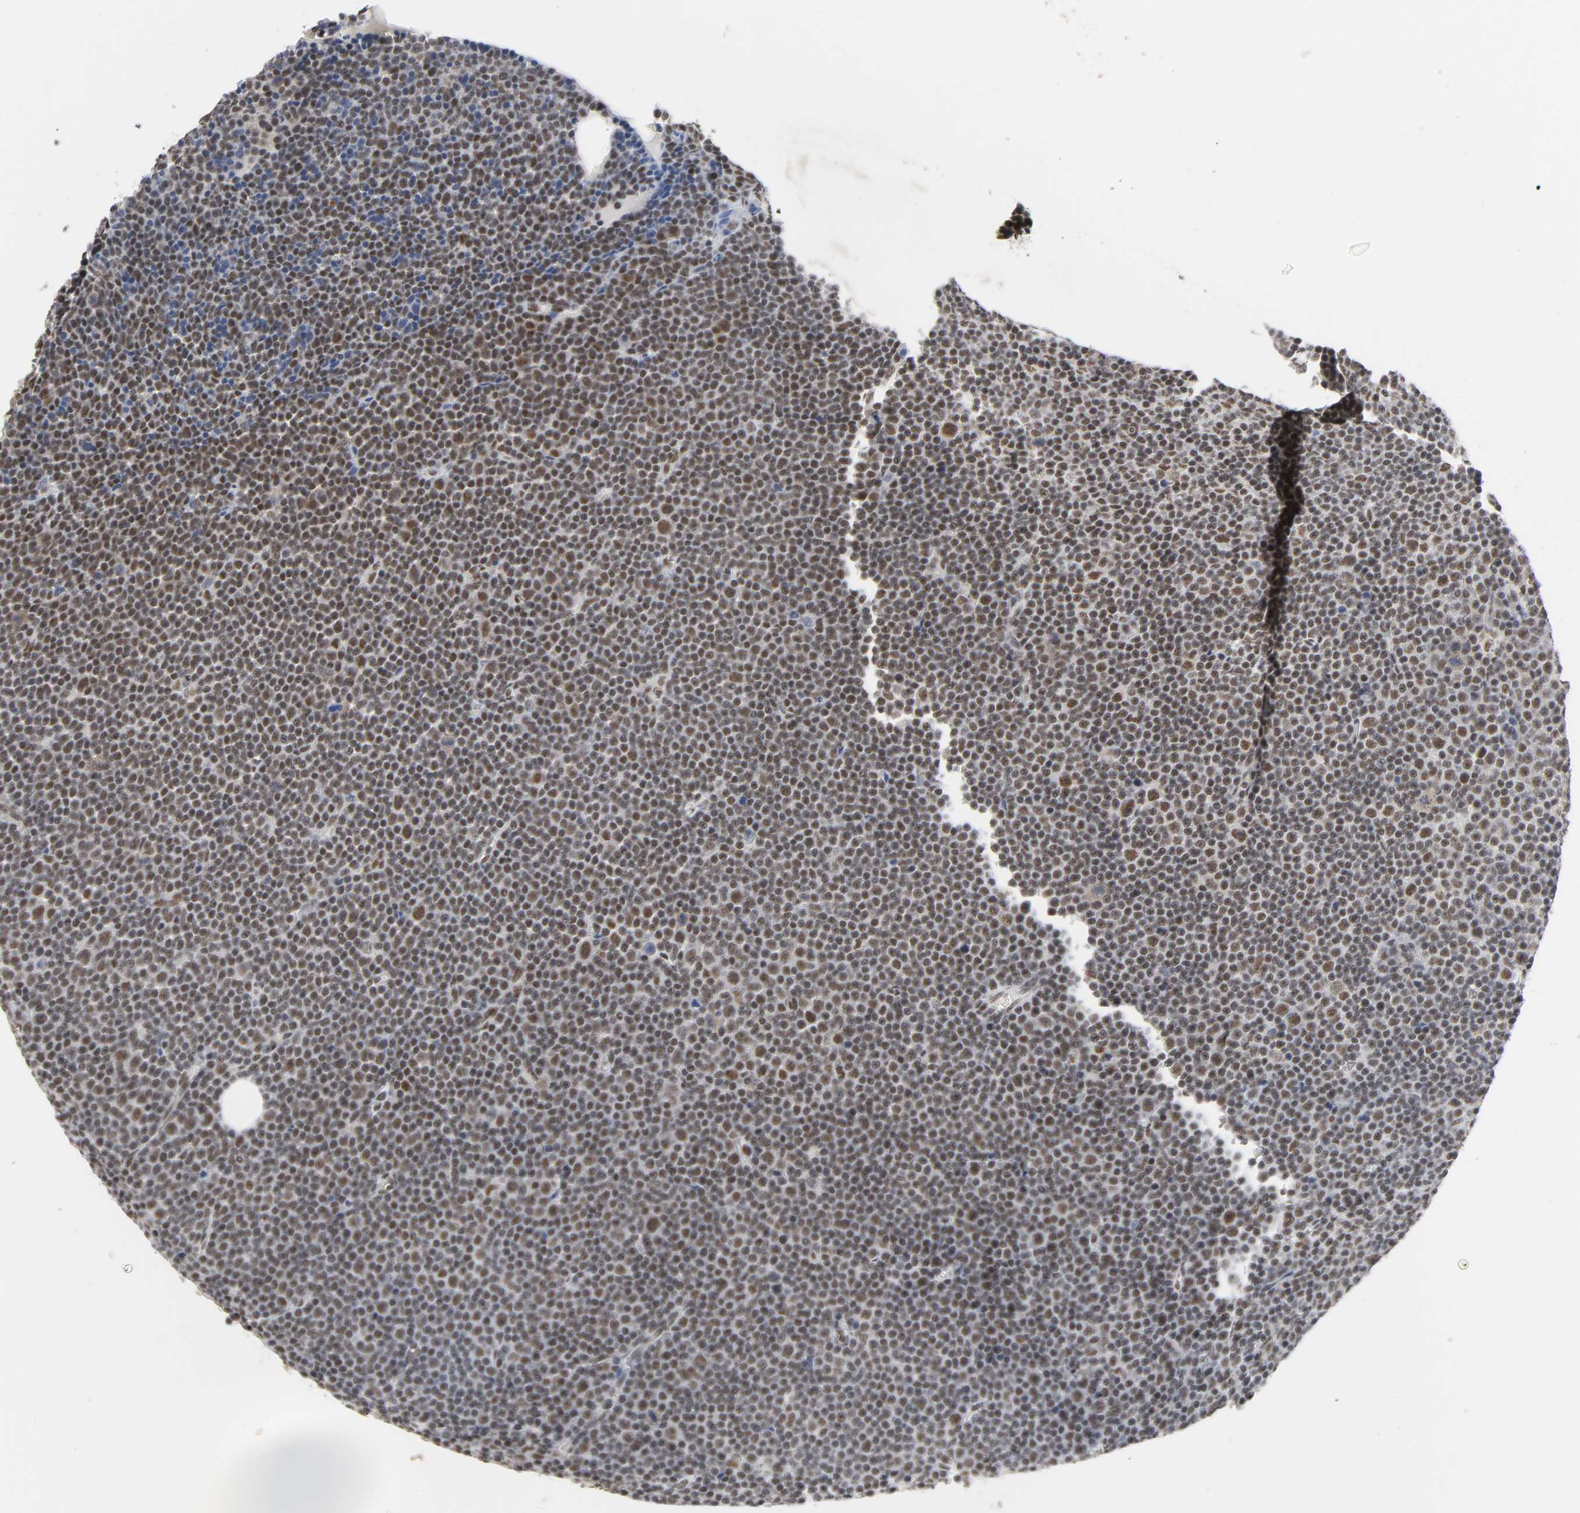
{"staining": {"intensity": "weak", "quantity": "25%-75%", "location": "nuclear"}, "tissue": "lymphoma", "cell_type": "Tumor cells", "image_type": "cancer", "snomed": [{"axis": "morphology", "description": "Malignant lymphoma, non-Hodgkin's type, Low grade"}, {"axis": "topography", "description": "Lymph node"}], "caption": "A low amount of weak nuclear positivity is seen in about 25%-75% of tumor cells in low-grade malignant lymphoma, non-Hodgkin's type tissue. Using DAB (3,3'-diaminobenzidine) (brown) and hematoxylin (blue) stains, captured at high magnification using brightfield microscopy.", "gene": "NCOA6", "patient": {"sex": "female", "age": 67}}